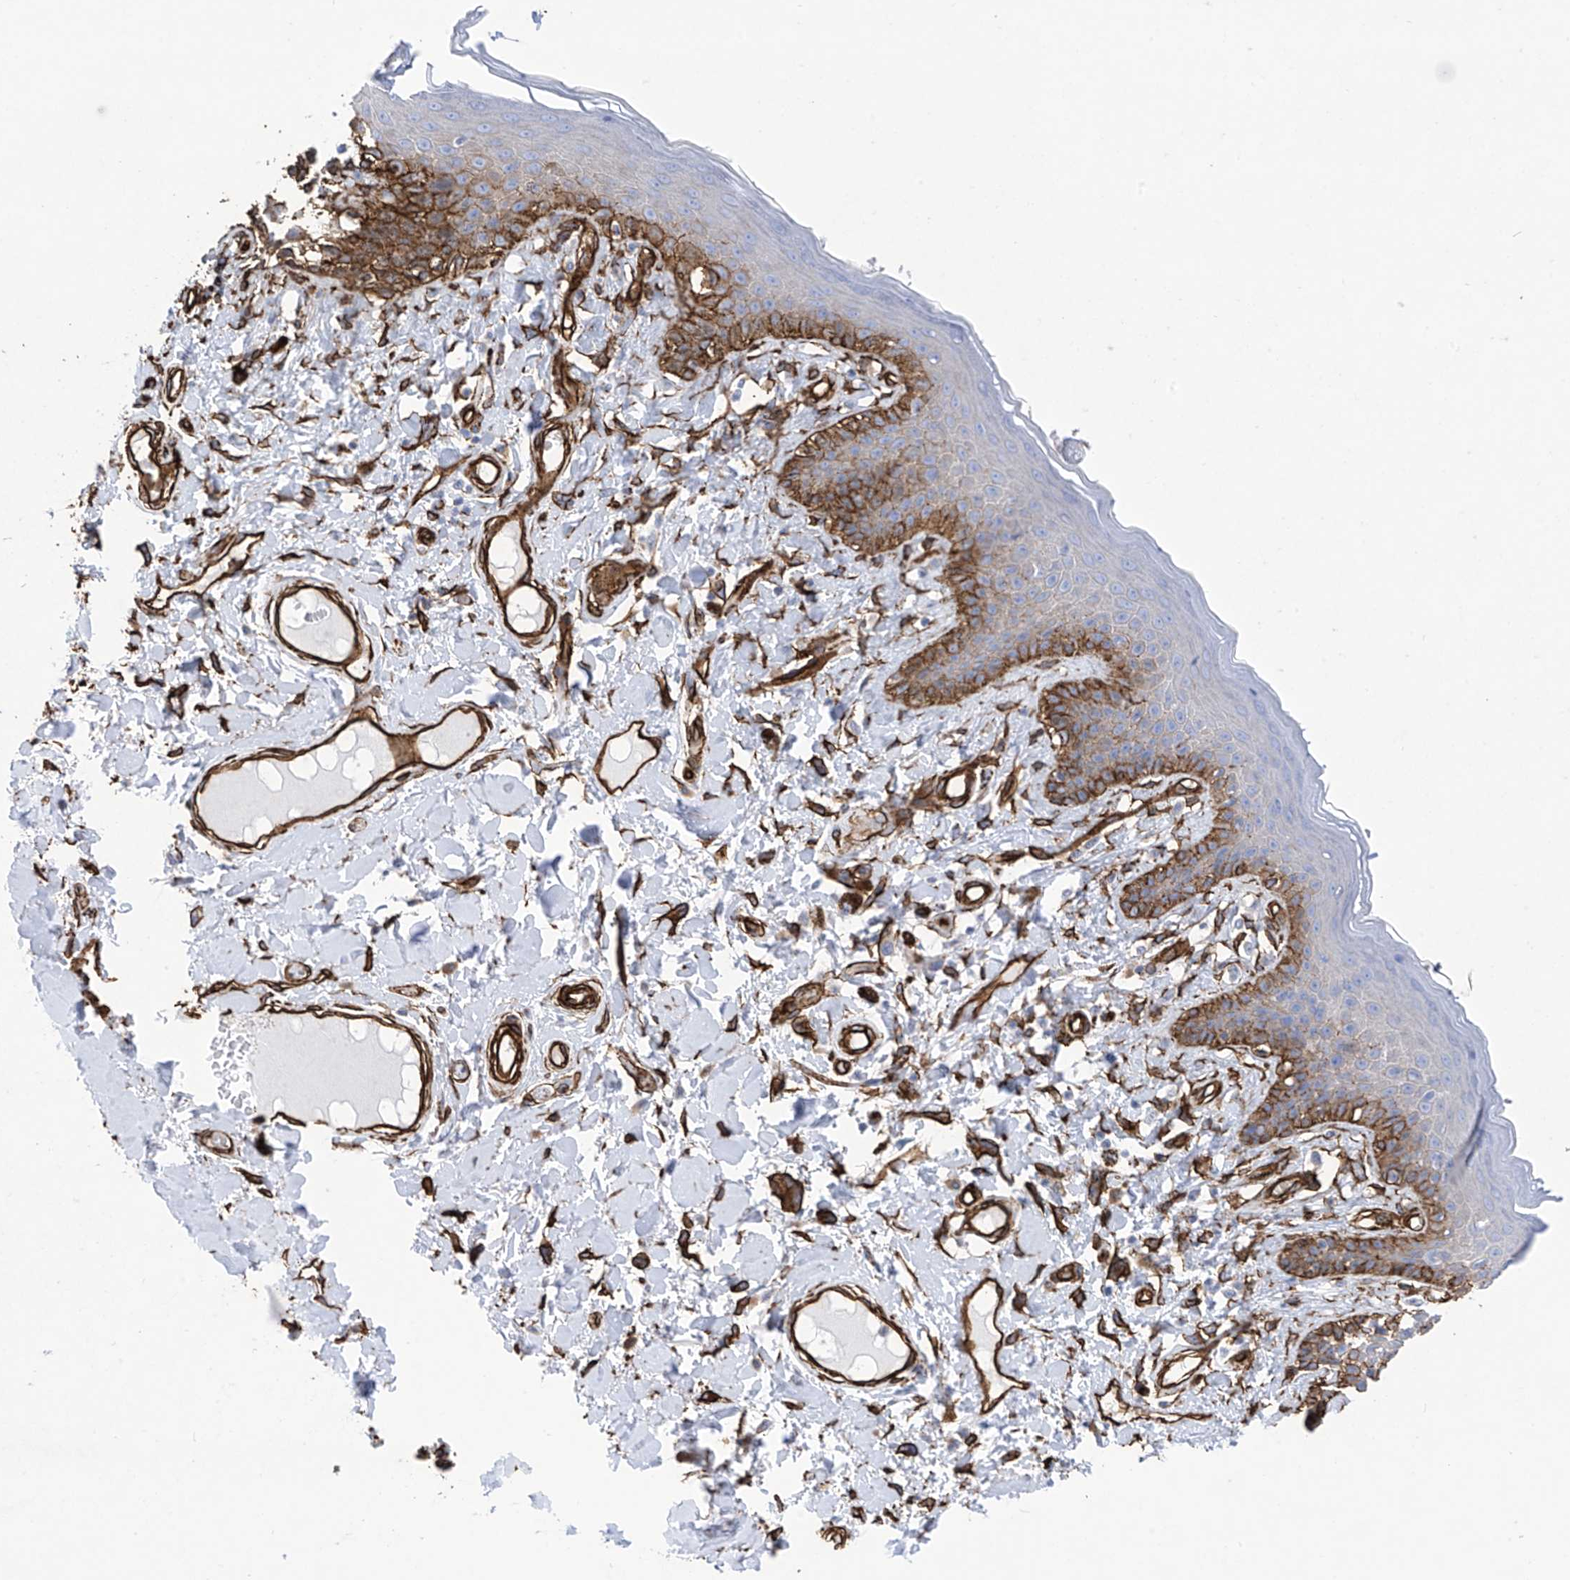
{"staining": {"intensity": "strong", "quantity": "25%-75%", "location": "cytoplasmic/membranous"}, "tissue": "skin", "cell_type": "Epidermal cells", "image_type": "normal", "snomed": [{"axis": "morphology", "description": "Normal tissue, NOS"}, {"axis": "topography", "description": "Anal"}], "caption": "Unremarkable skin was stained to show a protein in brown. There is high levels of strong cytoplasmic/membranous positivity in approximately 25%-75% of epidermal cells. (DAB = brown stain, brightfield microscopy at high magnification).", "gene": "UBTD1", "patient": {"sex": "female", "age": 78}}